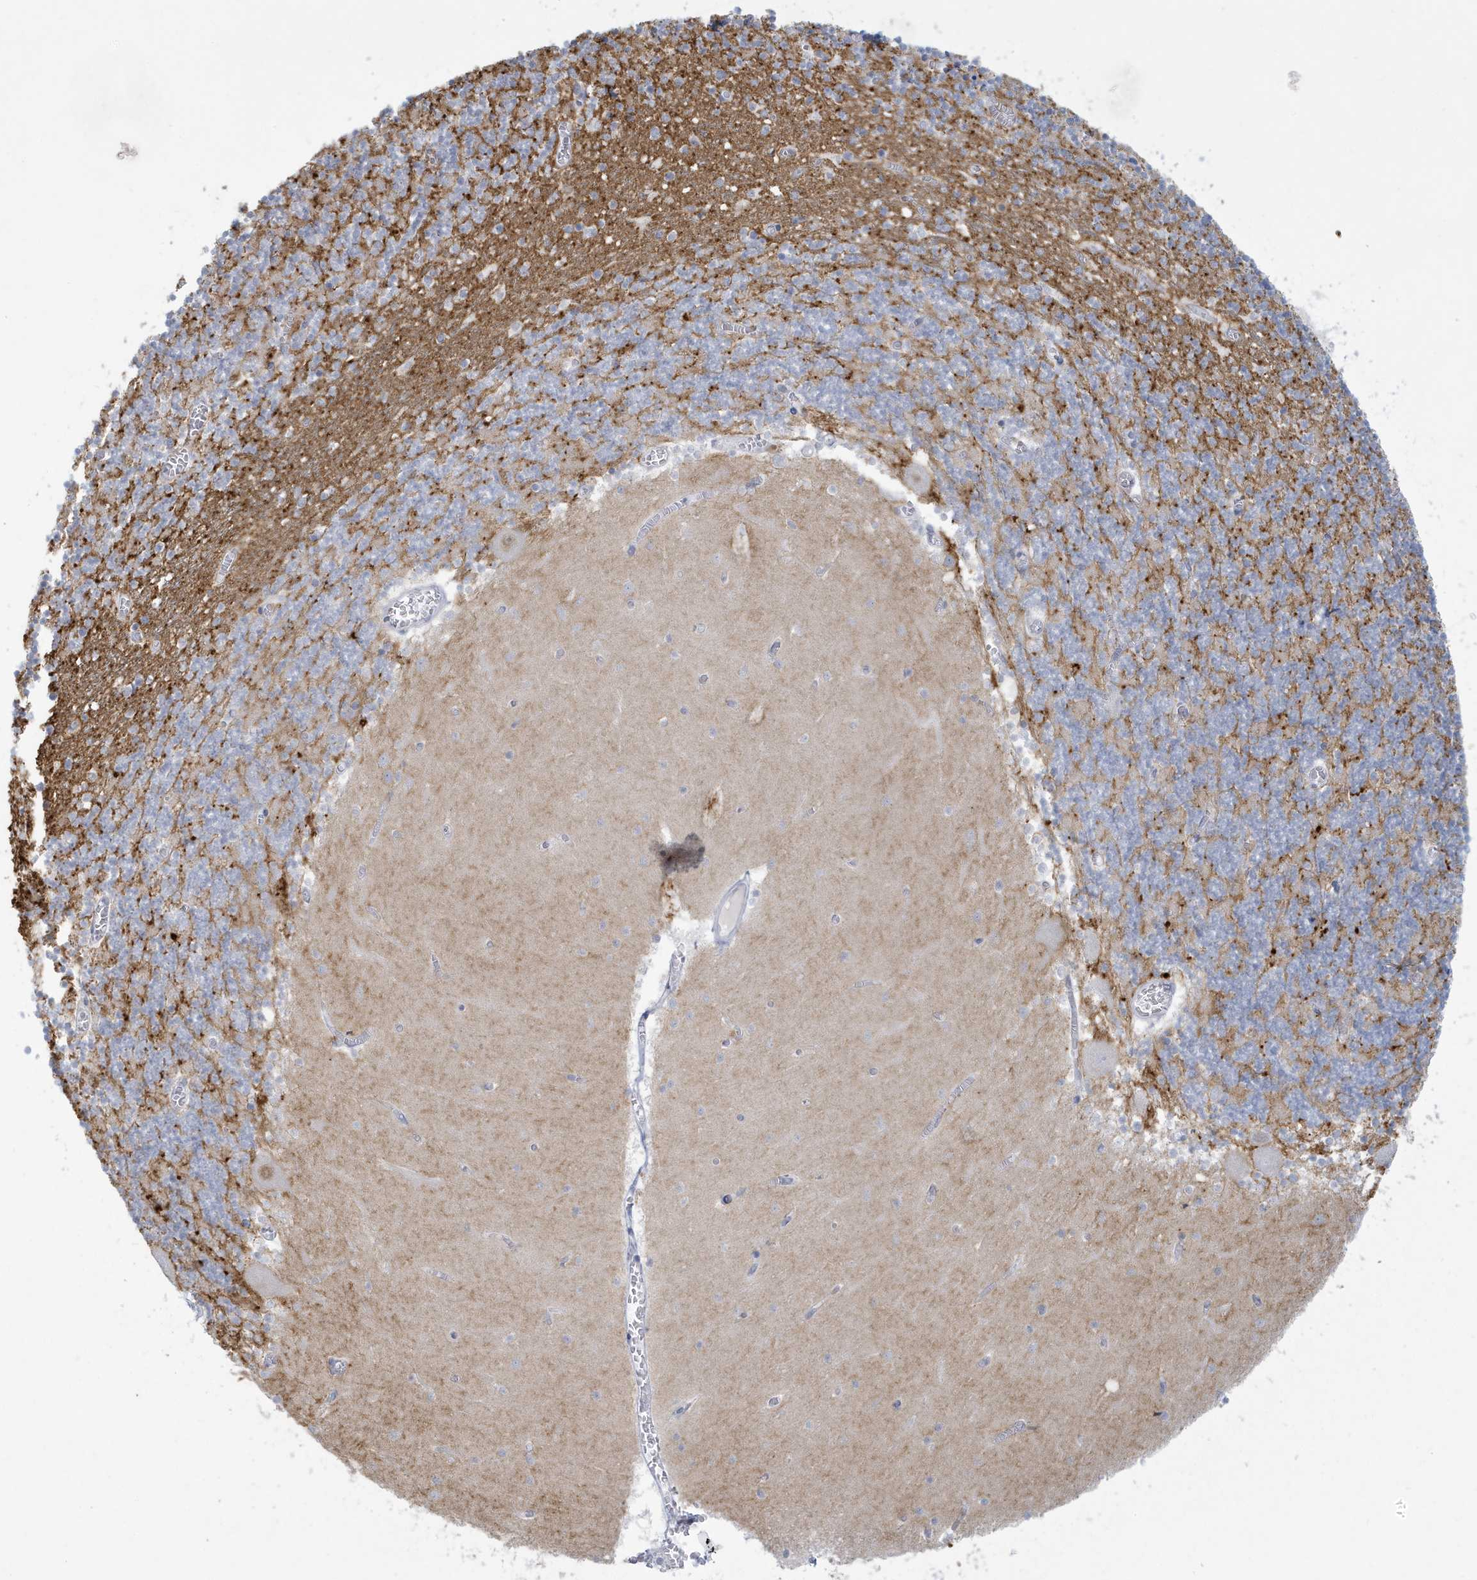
{"staining": {"intensity": "moderate", "quantity": "<25%", "location": "cytoplasmic/membranous"}, "tissue": "cerebellum", "cell_type": "Cells in granular layer", "image_type": "normal", "snomed": [{"axis": "morphology", "description": "Normal tissue, NOS"}, {"axis": "topography", "description": "Cerebellum"}], "caption": "Brown immunohistochemical staining in benign human cerebellum demonstrates moderate cytoplasmic/membranous staining in about <25% of cells in granular layer. (IHC, brightfield microscopy, high magnification).", "gene": "HERC6", "patient": {"sex": "female", "age": 28}}